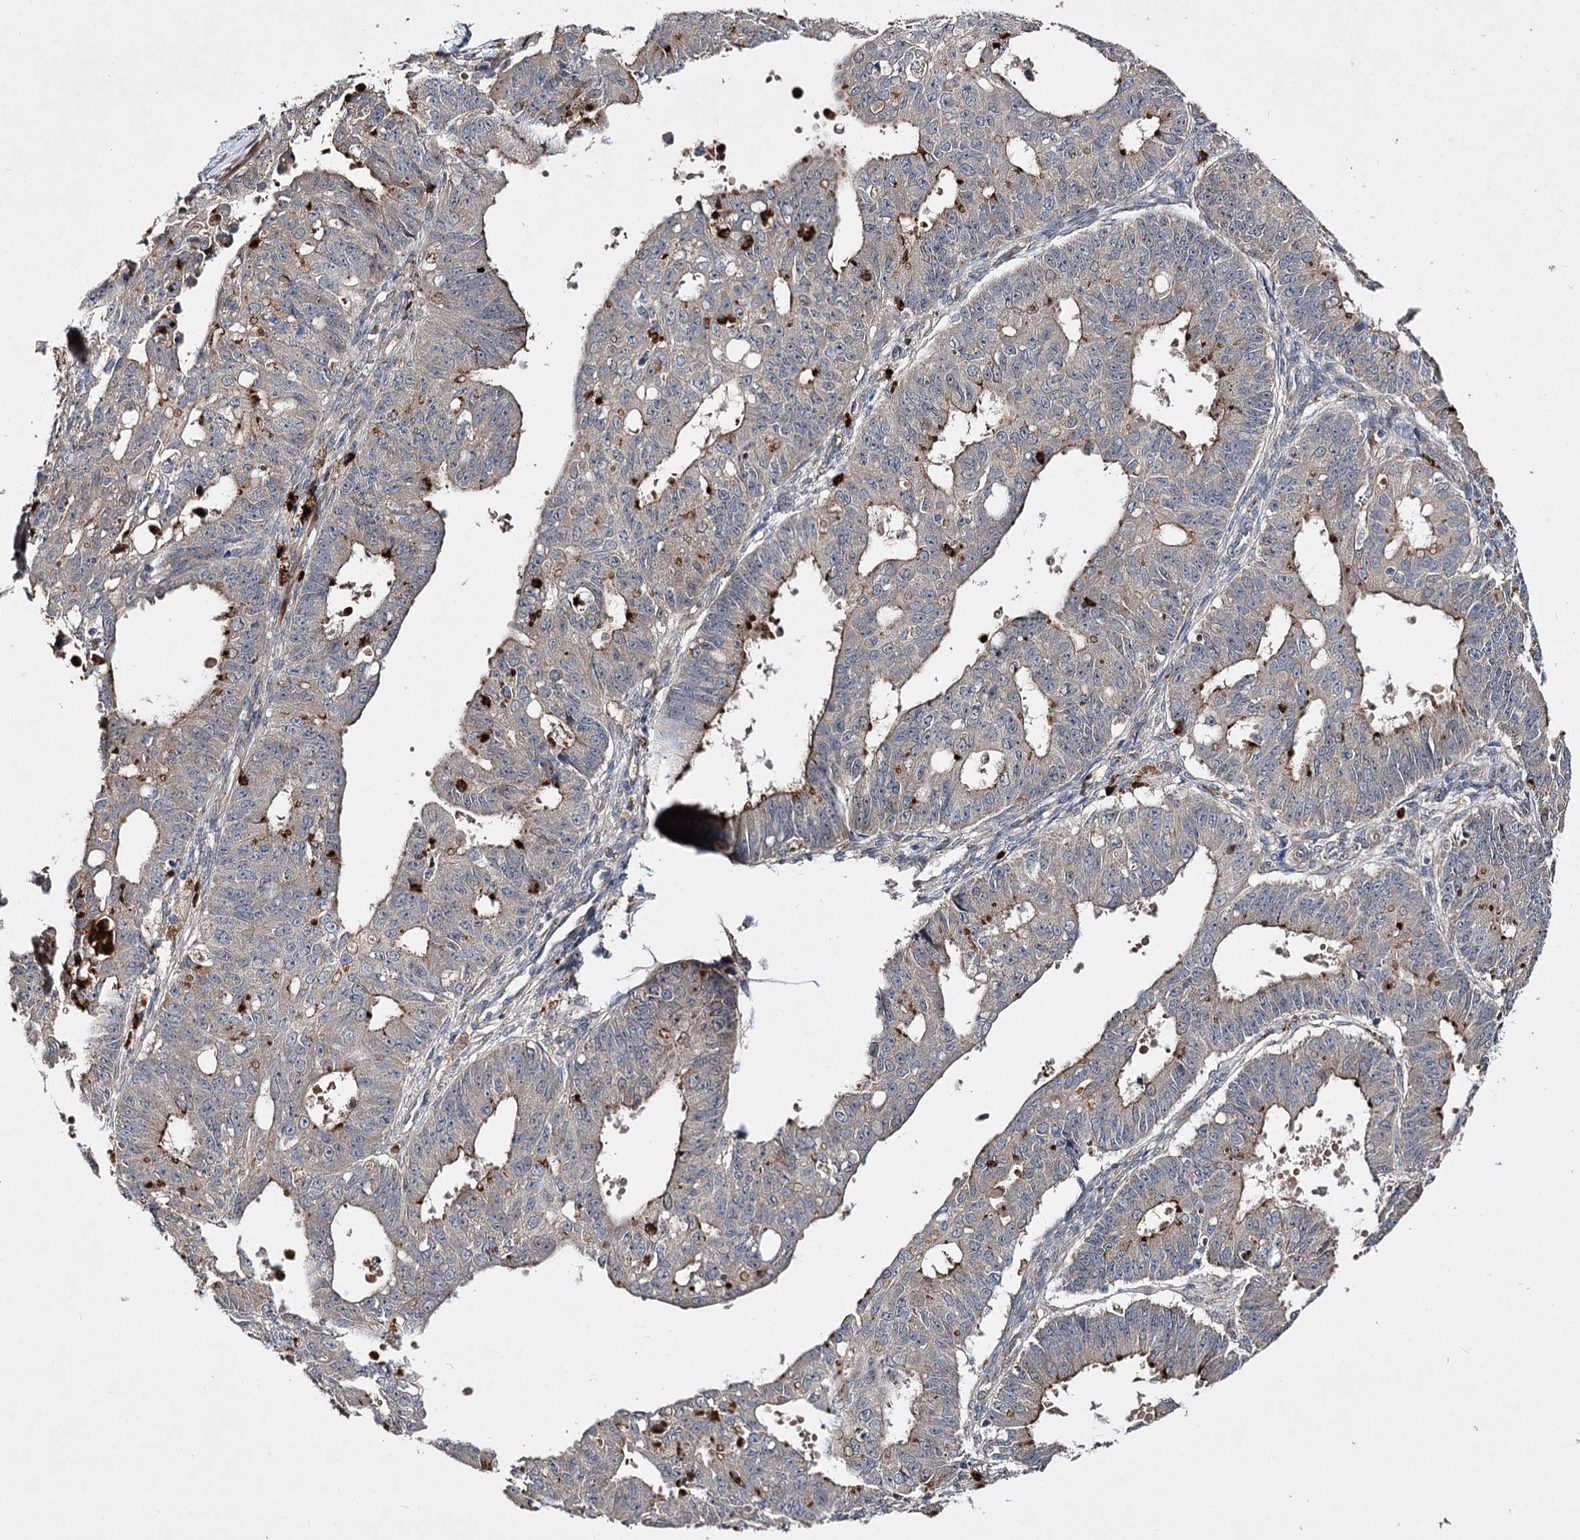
{"staining": {"intensity": "moderate", "quantity": "<25%", "location": "cytoplasmic/membranous"}, "tissue": "ovarian cancer", "cell_type": "Tumor cells", "image_type": "cancer", "snomed": [{"axis": "morphology", "description": "Carcinoma, endometroid"}, {"axis": "topography", "description": "Appendix"}, {"axis": "topography", "description": "Ovary"}], "caption": "Ovarian endometroid carcinoma stained for a protein reveals moderate cytoplasmic/membranous positivity in tumor cells. (brown staining indicates protein expression, while blue staining denotes nuclei).", "gene": "MINDY3", "patient": {"sex": "female", "age": 42}}